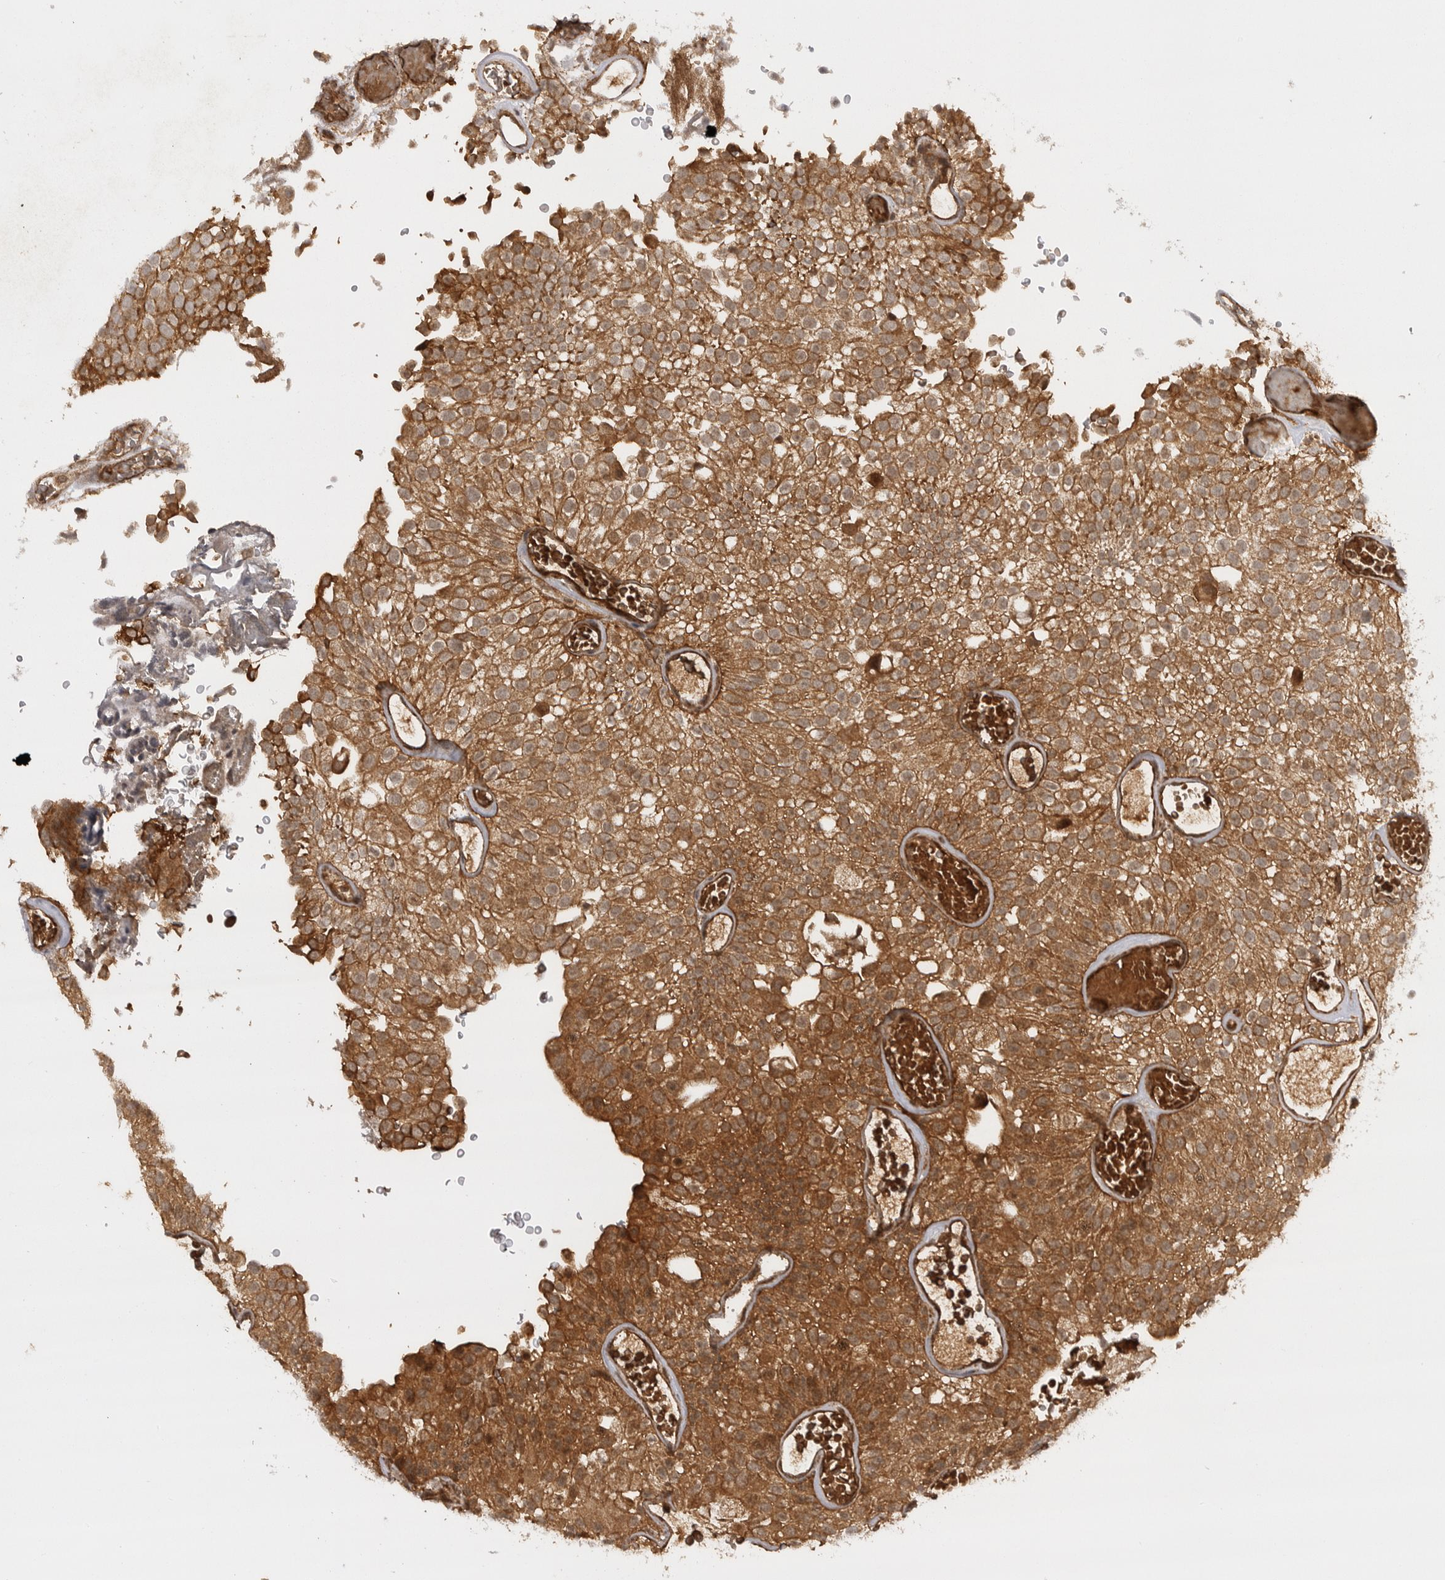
{"staining": {"intensity": "moderate", "quantity": ">75%", "location": "cytoplasmic/membranous"}, "tissue": "urothelial cancer", "cell_type": "Tumor cells", "image_type": "cancer", "snomed": [{"axis": "morphology", "description": "Urothelial carcinoma, Low grade"}, {"axis": "topography", "description": "Urinary bladder"}], "caption": "Urothelial cancer tissue displays moderate cytoplasmic/membranous staining in approximately >75% of tumor cells", "gene": "PRDX4", "patient": {"sex": "male", "age": 78}}